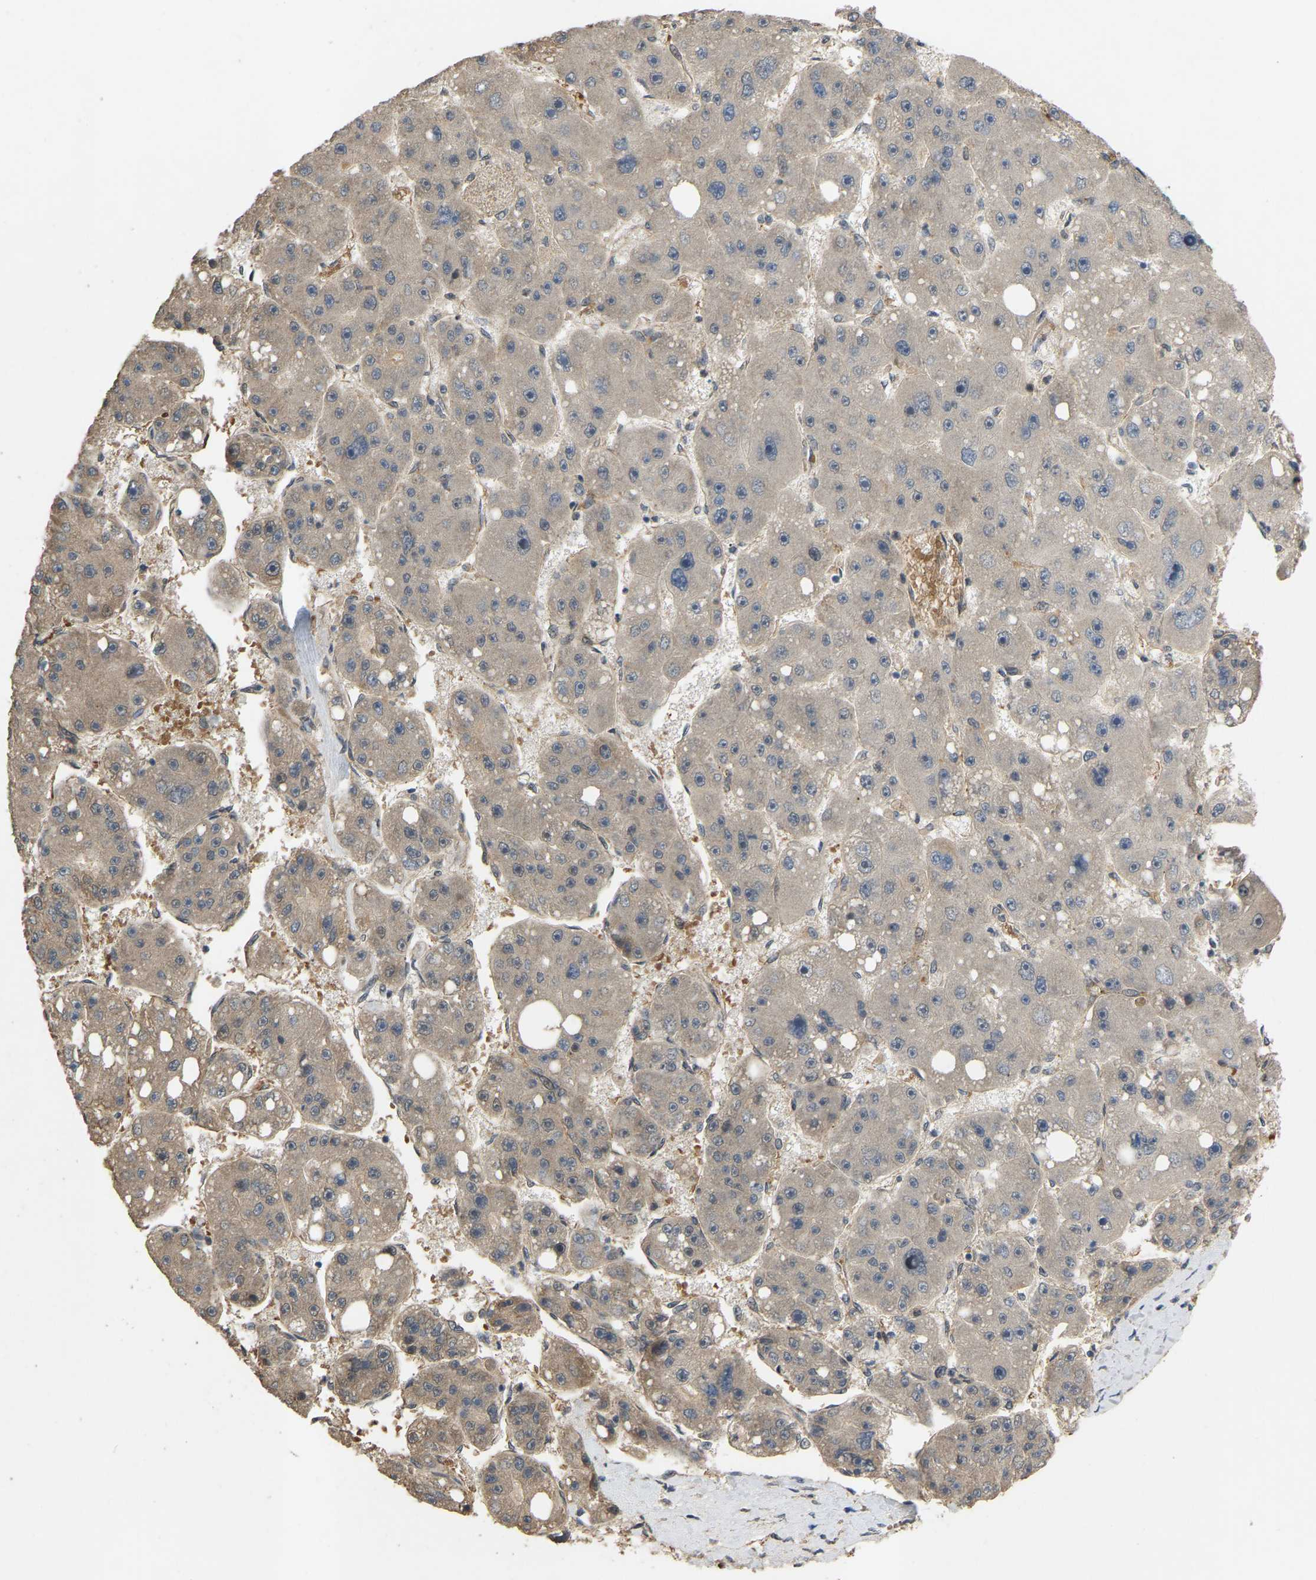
{"staining": {"intensity": "weak", "quantity": "<25%", "location": "cytoplasmic/membranous"}, "tissue": "liver cancer", "cell_type": "Tumor cells", "image_type": "cancer", "snomed": [{"axis": "morphology", "description": "Carcinoma, Hepatocellular, NOS"}, {"axis": "topography", "description": "Liver"}], "caption": "IHC of human liver hepatocellular carcinoma exhibits no staining in tumor cells.", "gene": "LIMK2", "patient": {"sex": "female", "age": 61}}